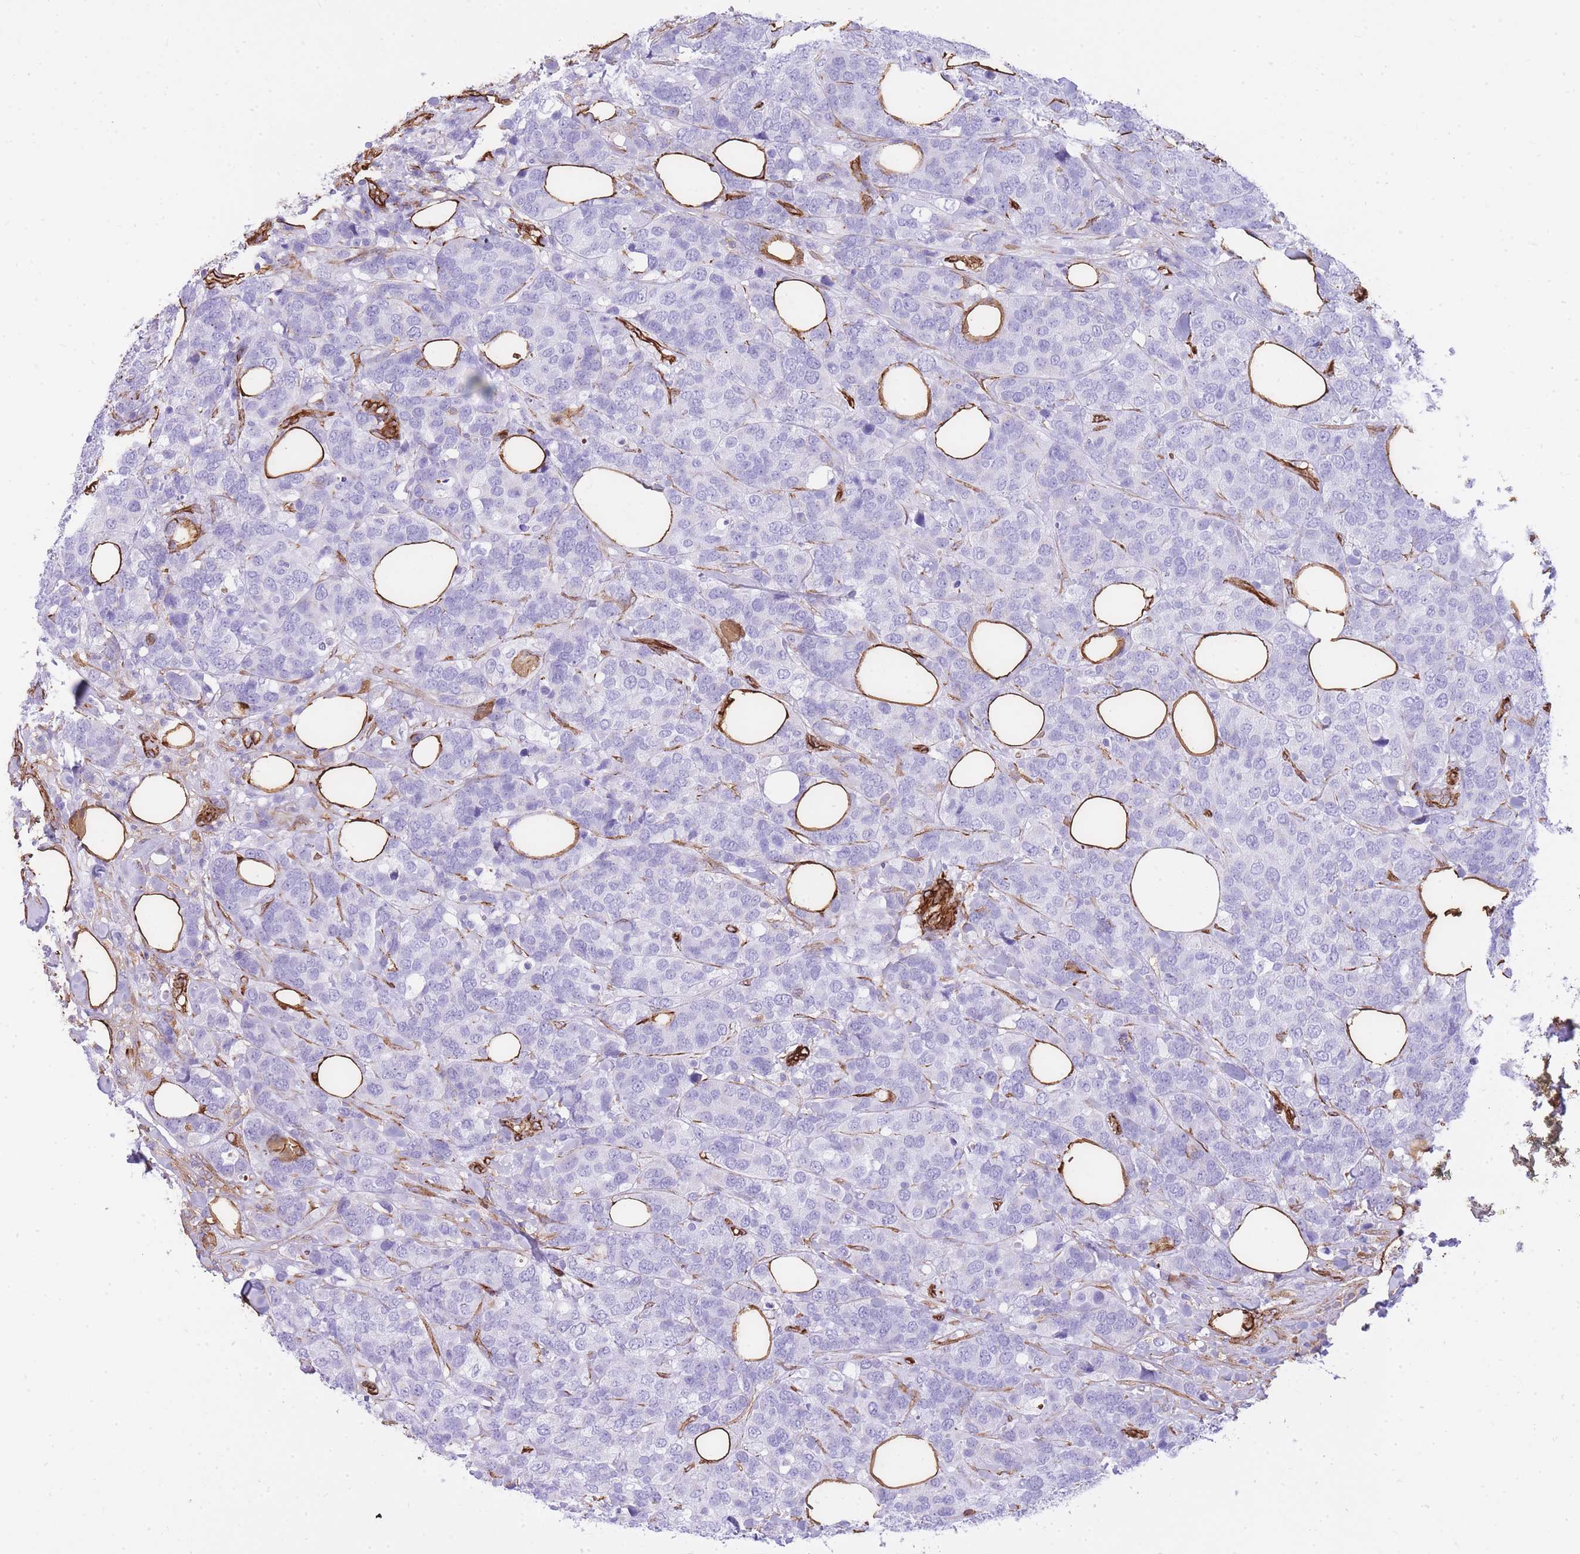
{"staining": {"intensity": "negative", "quantity": "none", "location": "none"}, "tissue": "breast cancer", "cell_type": "Tumor cells", "image_type": "cancer", "snomed": [{"axis": "morphology", "description": "Lobular carcinoma"}, {"axis": "topography", "description": "Breast"}], "caption": "Tumor cells are negative for protein expression in human breast lobular carcinoma. The staining was performed using DAB to visualize the protein expression in brown, while the nuclei were stained in blue with hematoxylin (Magnification: 20x).", "gene": "CAVIN1", "patient": {"sex": "female", "age": 59}}